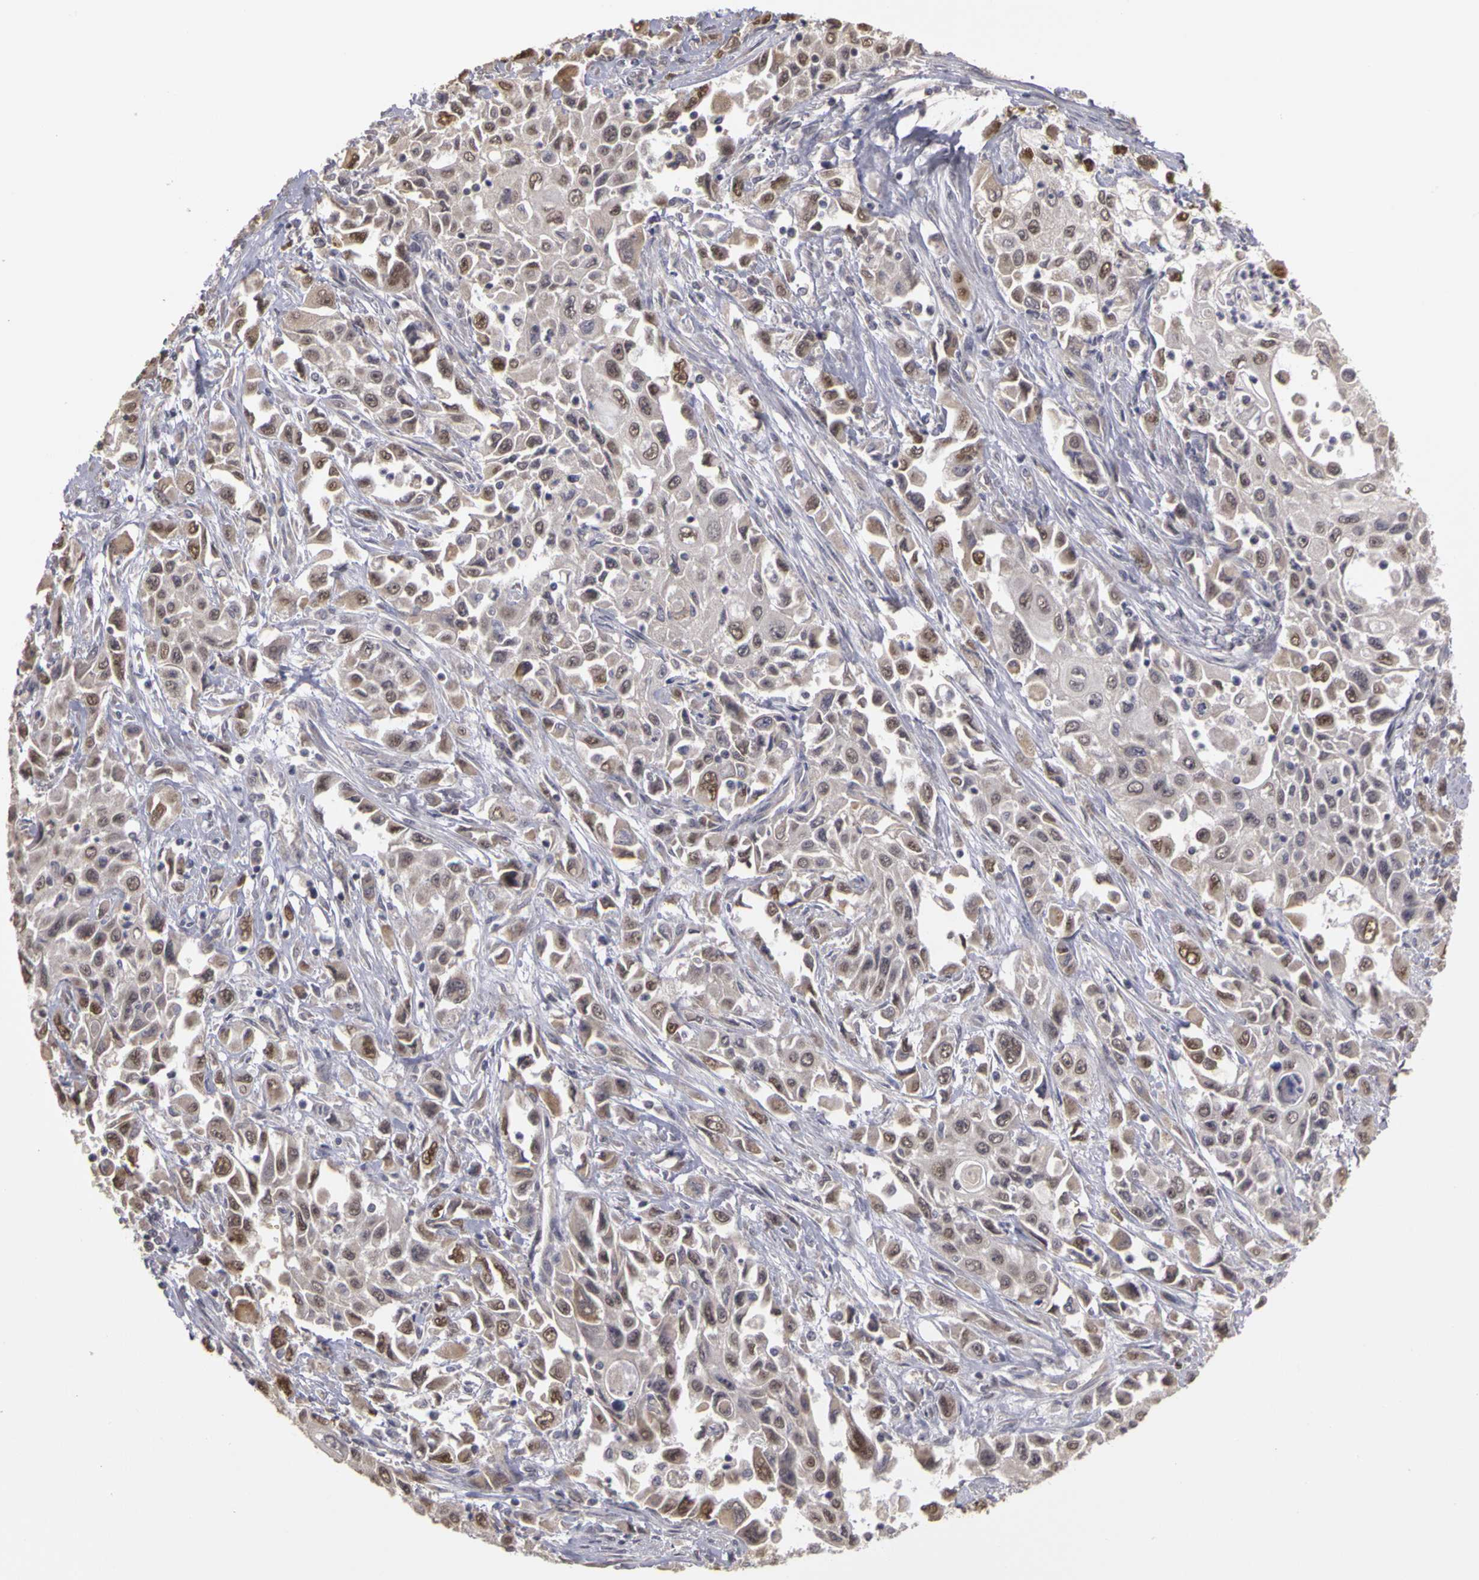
{"staining": {"intensity": "moderate", "quantity": "25%-75%", "location": "cytoplasmic/membranous,nuclear"}, "tissue": "pancreatic cancer", "cell_type": "Tumor cells", "image_type": "cancer", "snomed": [{"axis": "morphology", "description": "Adenocarcinoma, NOS"}, {"axis": "topography", "description": "Pancreas"}], "caption": "There is medium levels of moderate cytoplasmic/membranous and nuclear positivity in tumor cells of adenocarcinoma (pancreatic), as demonstrated by immunohistochemical staining (brown color).", "gene": "FRMD7", "patient": {"sex": "male", "age": 70}}